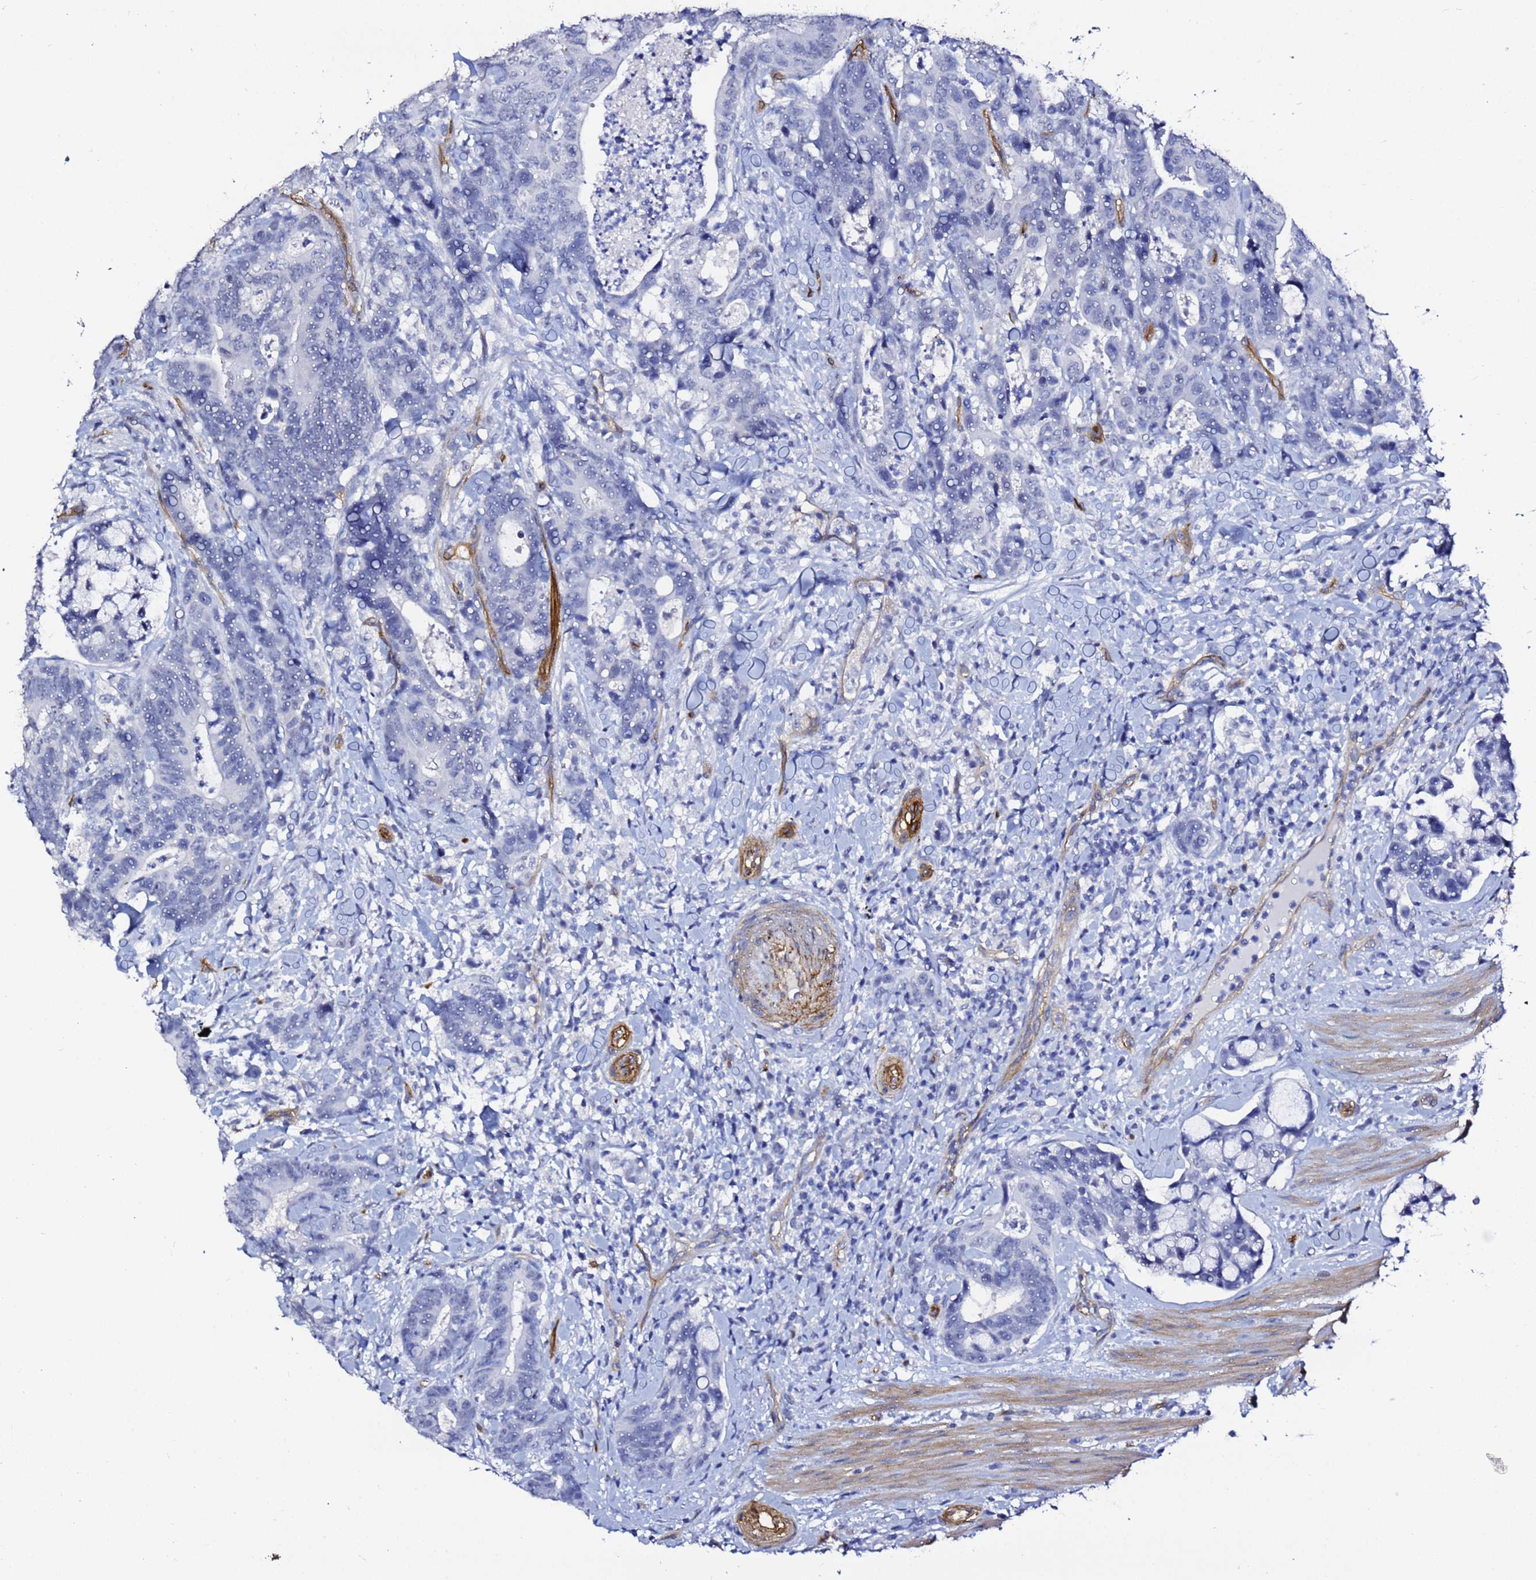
{"staining": {"intensity": "negative", "quantity": "none", "location": "none"}, "tissue": "colorectal cancer", "cell_type": "Tumor cells", "image_type": "cancer", "snomed": [{"axis": "morphology", "description": "Adenocarcinoma, NOS"}, {"axis": "topography", "description": "Colon"}], "caption": "Immunohistochemical staining of colorectal adenocarcinoma displays no significant expression in tumor cells.", "gene": "DEFB104A", "patient": {"sex": "female", "age": 82}}